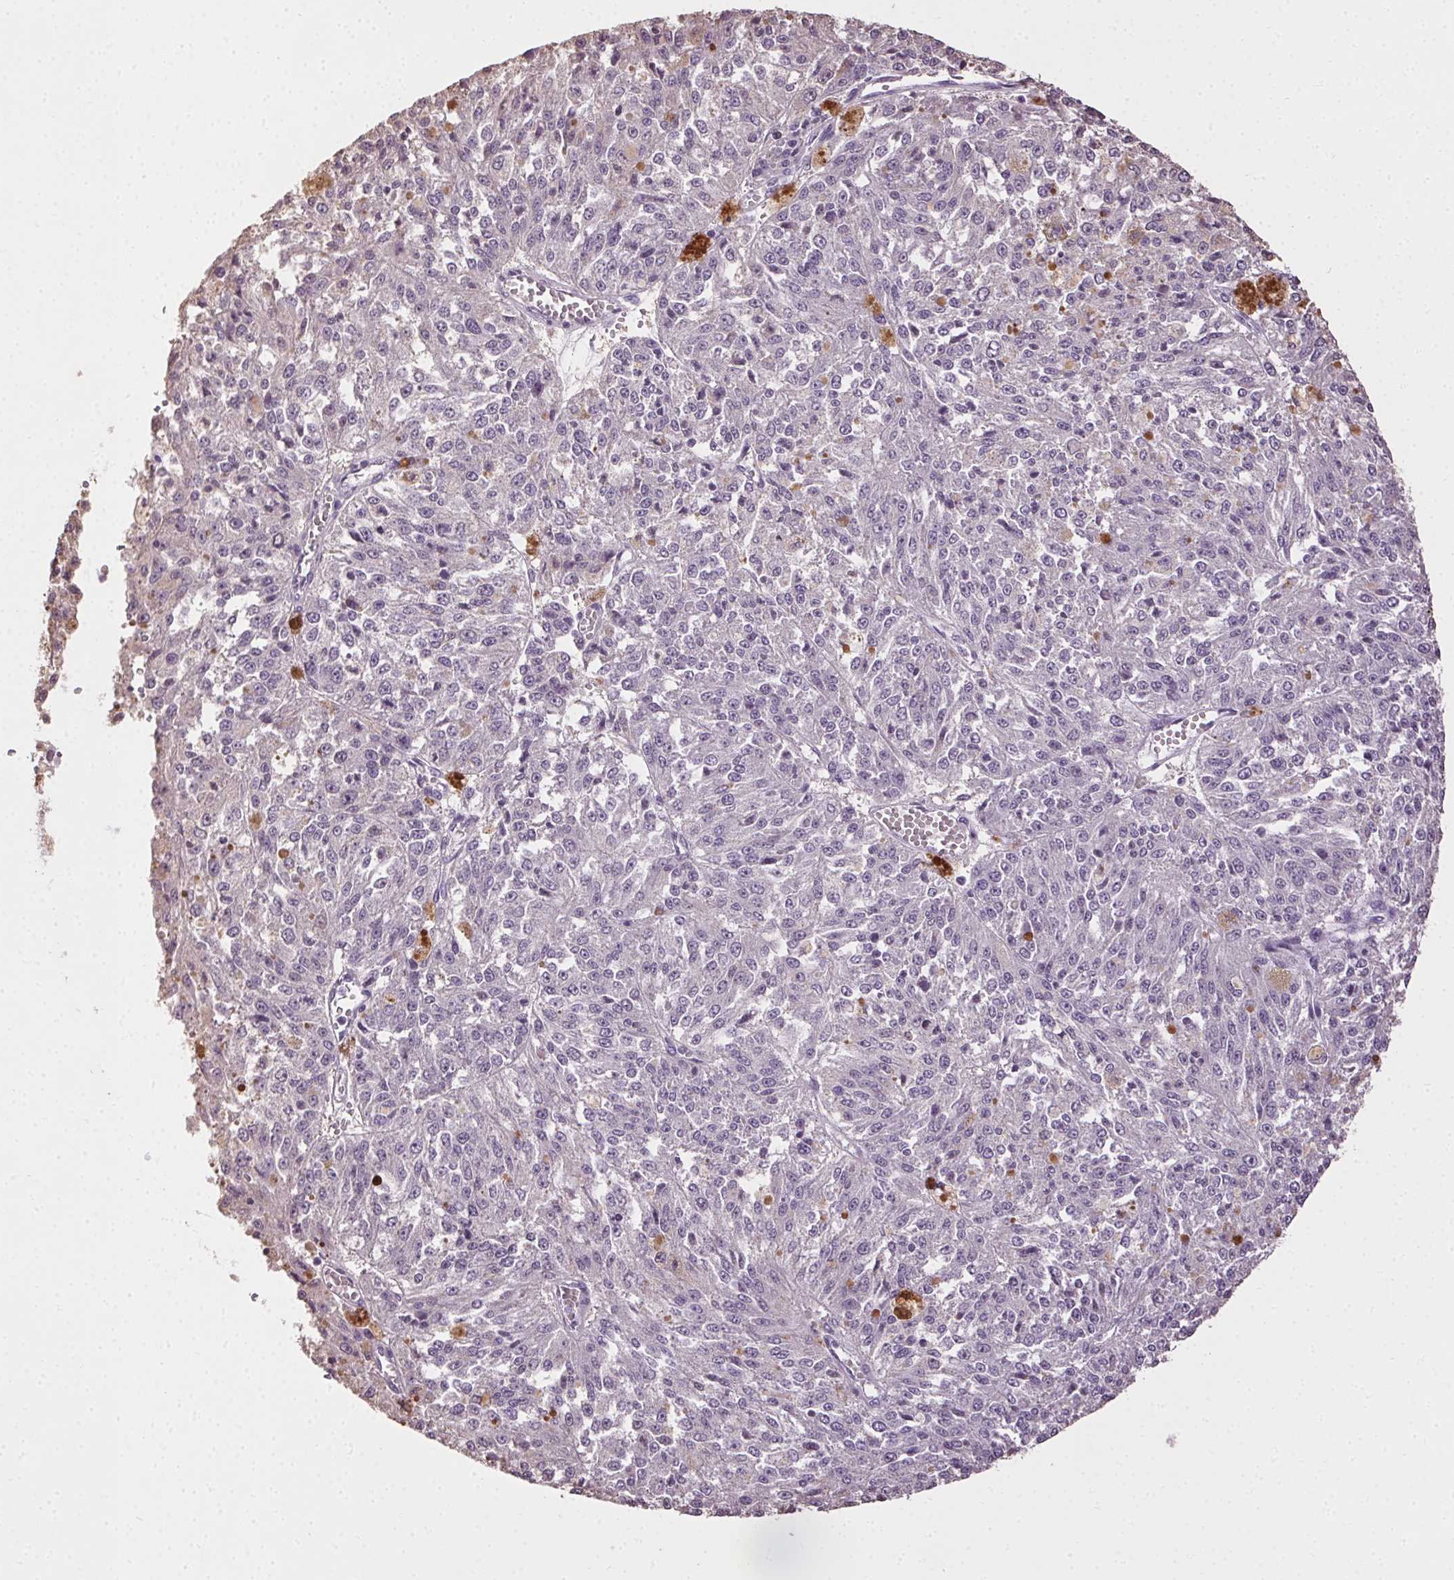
{"staining": {"intensity": "negative", "quantity": "none", "location": "none"}, "tissue": "melanoma", "cell_type": "Tumor cells", "image_type": "cancer", "snomed": [{"axis": "morphology", "description": "Malignant melanoma, Metastatic site"}, {"axis": "topography", "description": "Lymph node"}], "caption": "A histopathology image of human malignant melanoma (metastatic site) is negative for staining in tumor cells. (DAB IHC, high magnification).", "gene": "SYCE2", "patient": {"sex": "female", "age": 64}}